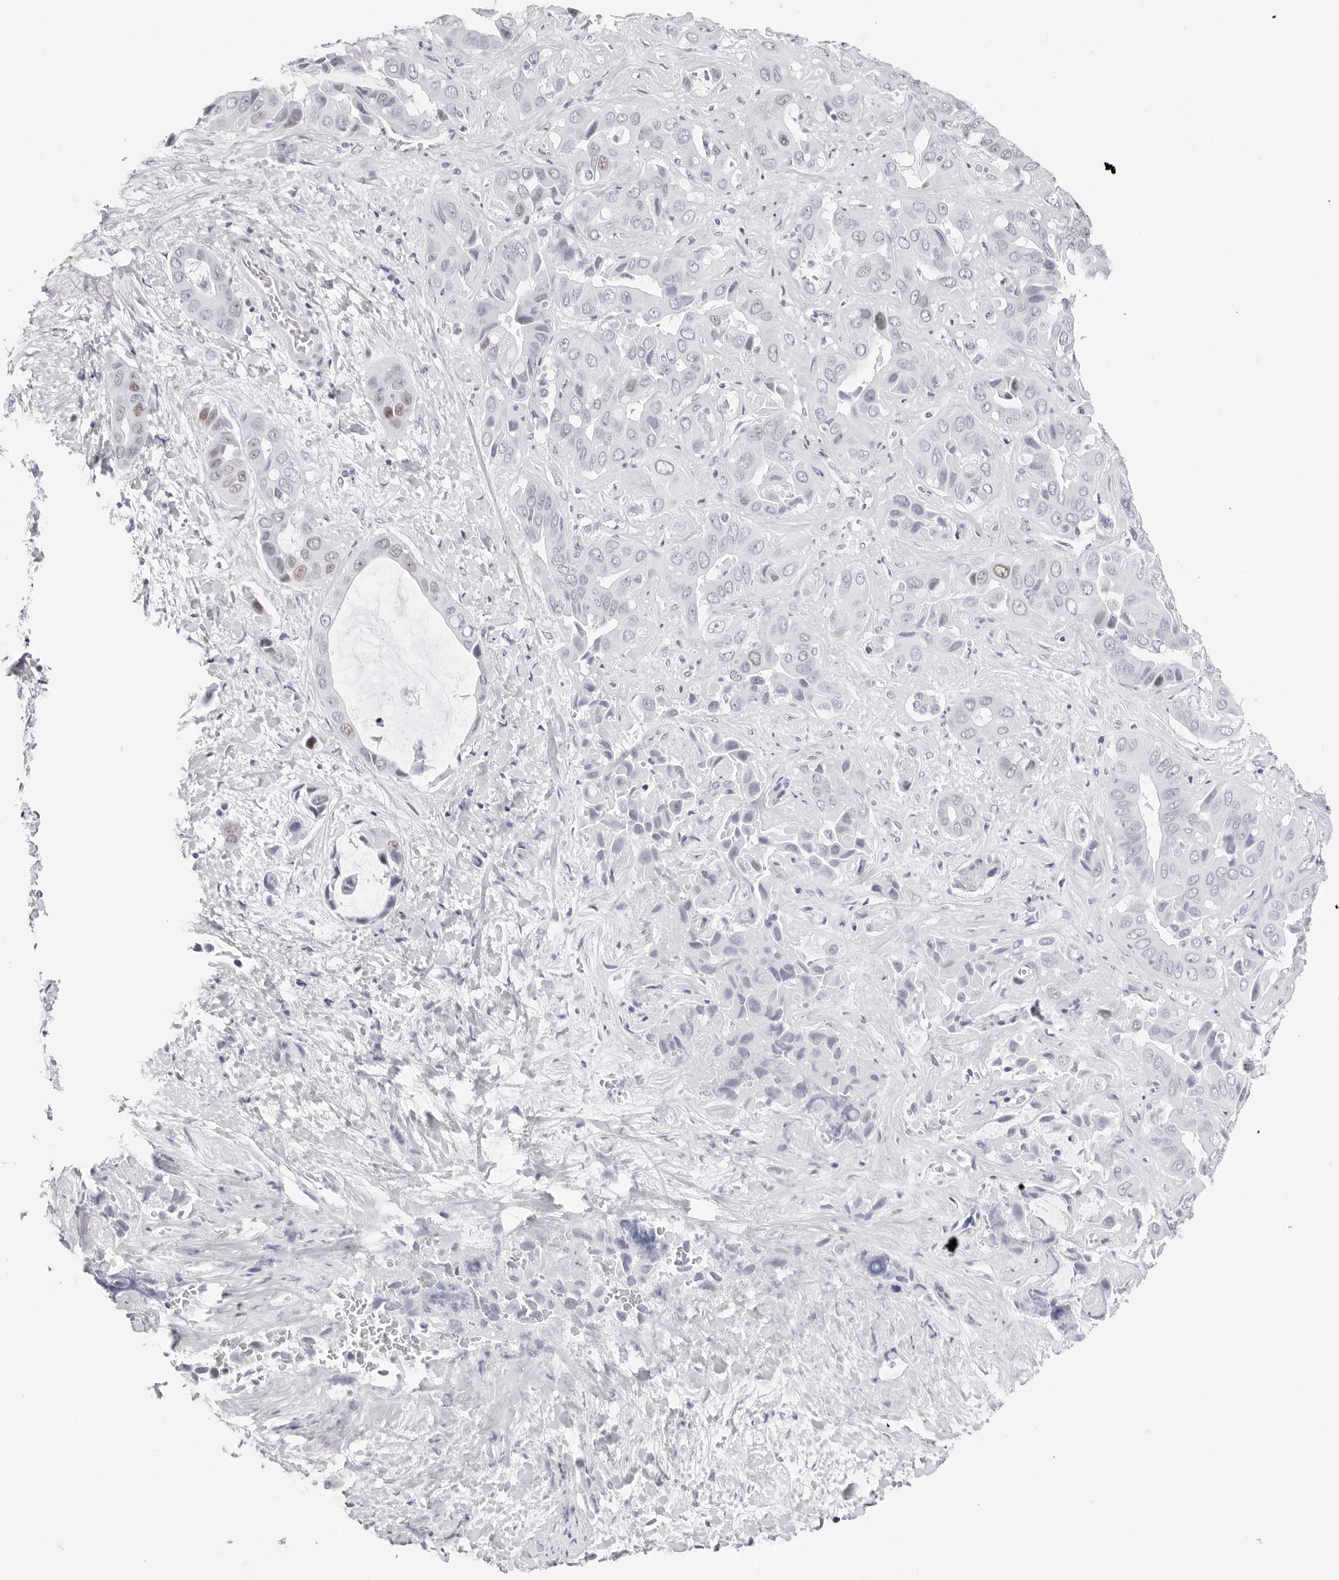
{"staining": {"intensity": "weak", "quantity": "<25%", "location": "nuclear"}, "tissue": "liver cancer", "cell_type": "Tumor cells", "image_type": "cancer", "snomed": [{"axis": "morphology", "description": "Cholangiocarcinoma"}, {"axis": "topography", "description": "Liver"}], "caption": "Immunohistochemical staining of human cholangiocarcinoma (liver) demonstrates no significant expression in tumor cells.", "gene": "NASP", "patient": {"sex": "female", "age": 52}}